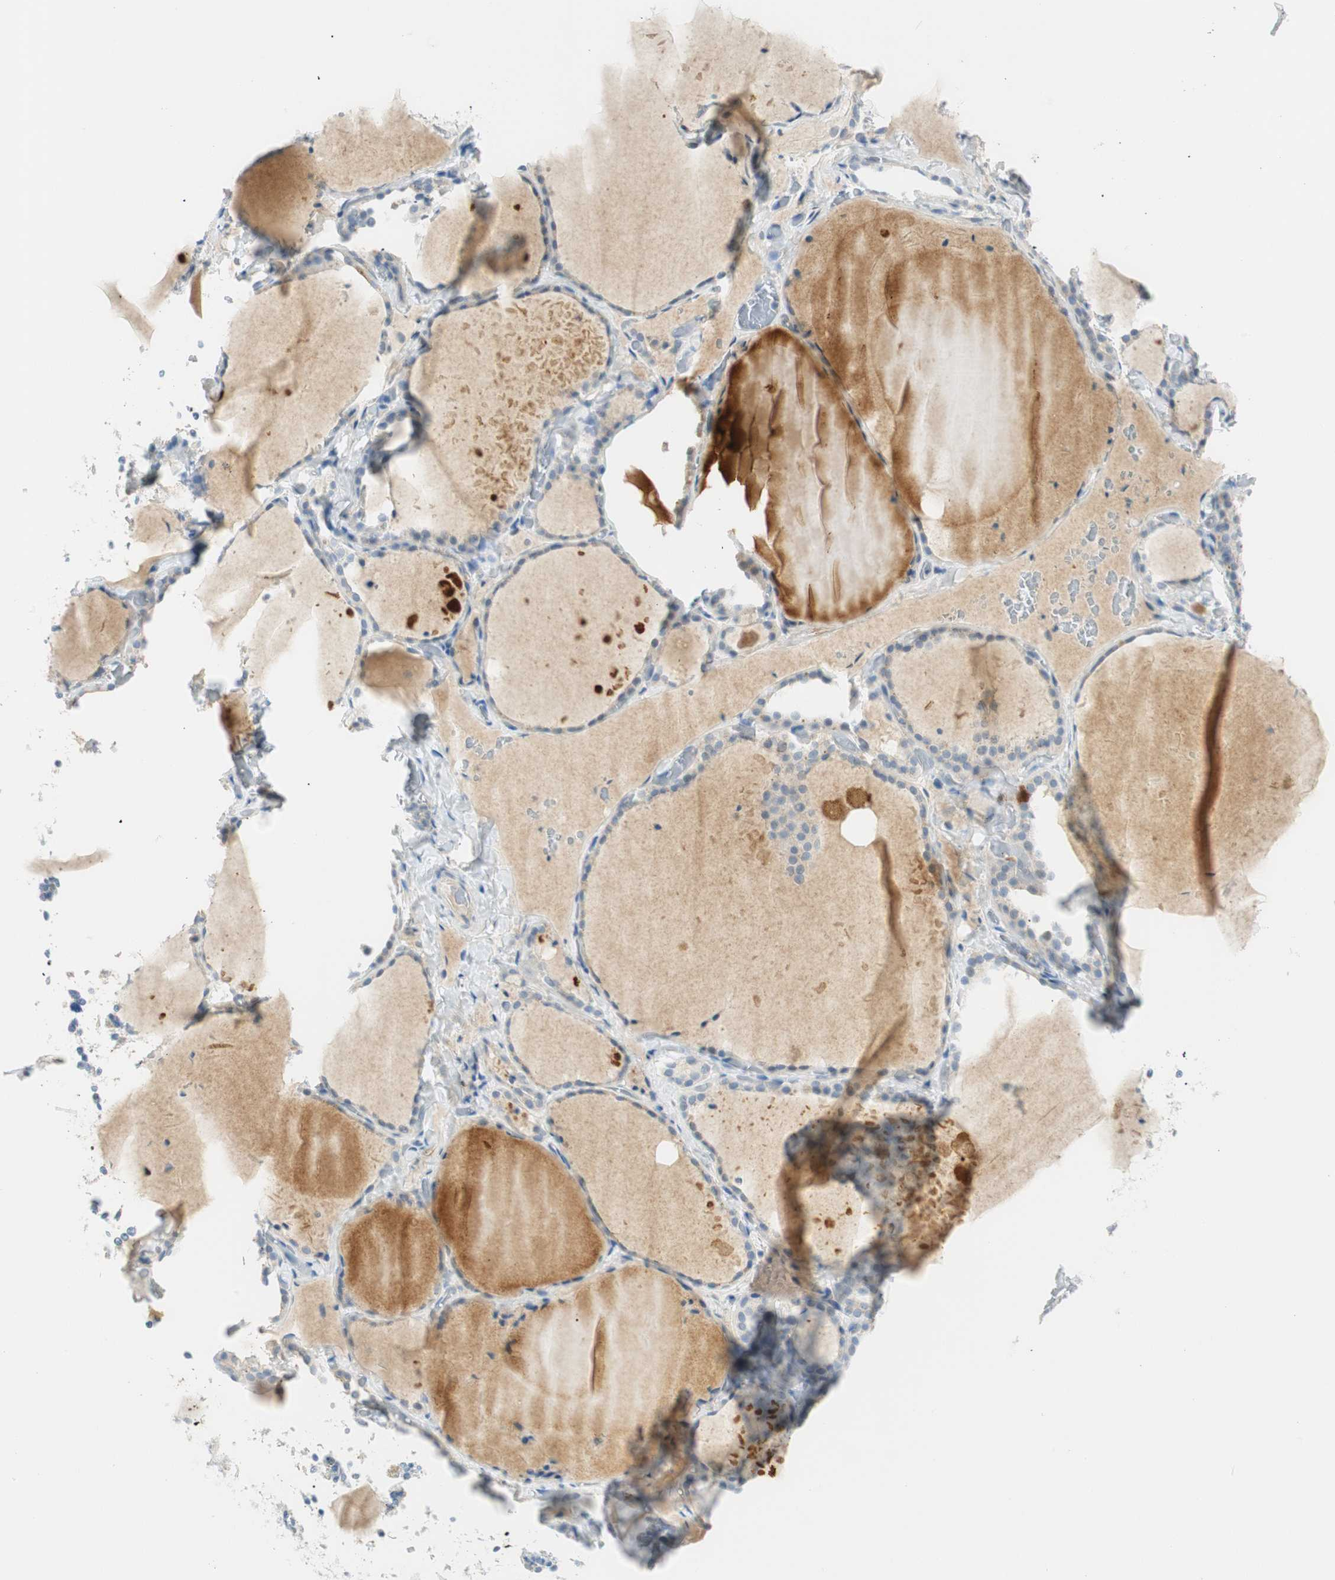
{"staining": {"intensity": "negative", "quantity": "none", "location": "none"}, "tissue": "thyroid gland", "cell_type": "Glandular cells", "image_type": "normal", "snomed": [{"axis": "morphology", "description": "Normal tissue, NOS"}, {"axis": "topography", "description": "Thyroid gland"}], "caption": "Protein analysis of unremarkable thyroid gland demonstrates no significant expression in glandular cells.", "gene": "PTTG1", "patient": {"sex": "female", "age": 22}}